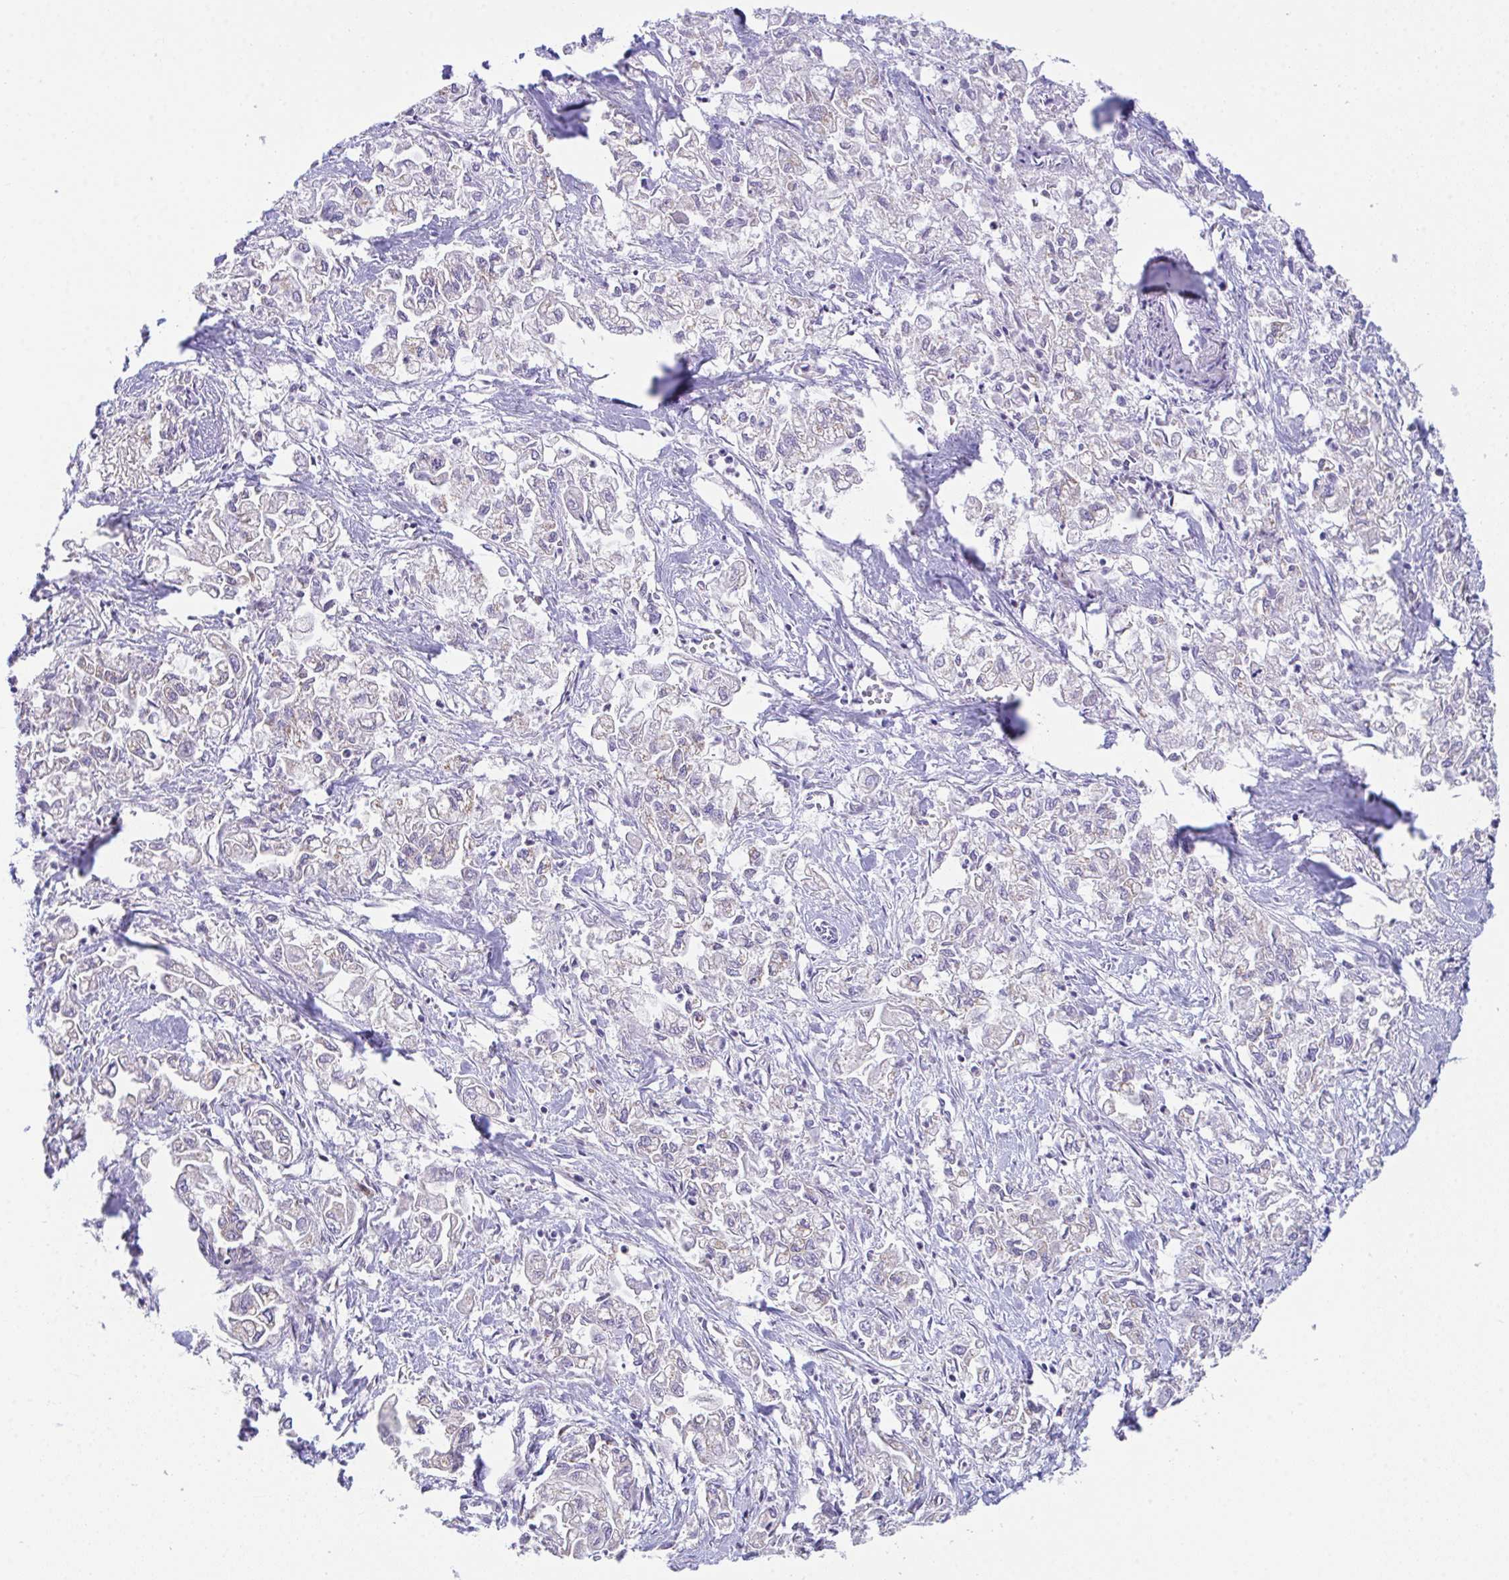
{"staining": {"intensity": "negative", "quantity": "none", "location": "none"}, "tissue": "pancreatic cancer", "cell_type": "Tumor cells", "image_type": "cancer", "snomed": [{"axis": "morphology", "description": "Adenocarcinoma, NOS"}, {"axis": "topography", "description": "Pancreas"}], "caption": "High power microscopy photomicrograph of an immunohistochemistry histopathology image of pancreatic adenocarcinoma, revealing no significant expression in tumor cells. (DAB (3,3'-diaminobenzidine) immunohistochemistry (IHC) with hematoxylin counter stain).", "gene": "MIA3", "patient": {"sex": "male", "age": 72}}